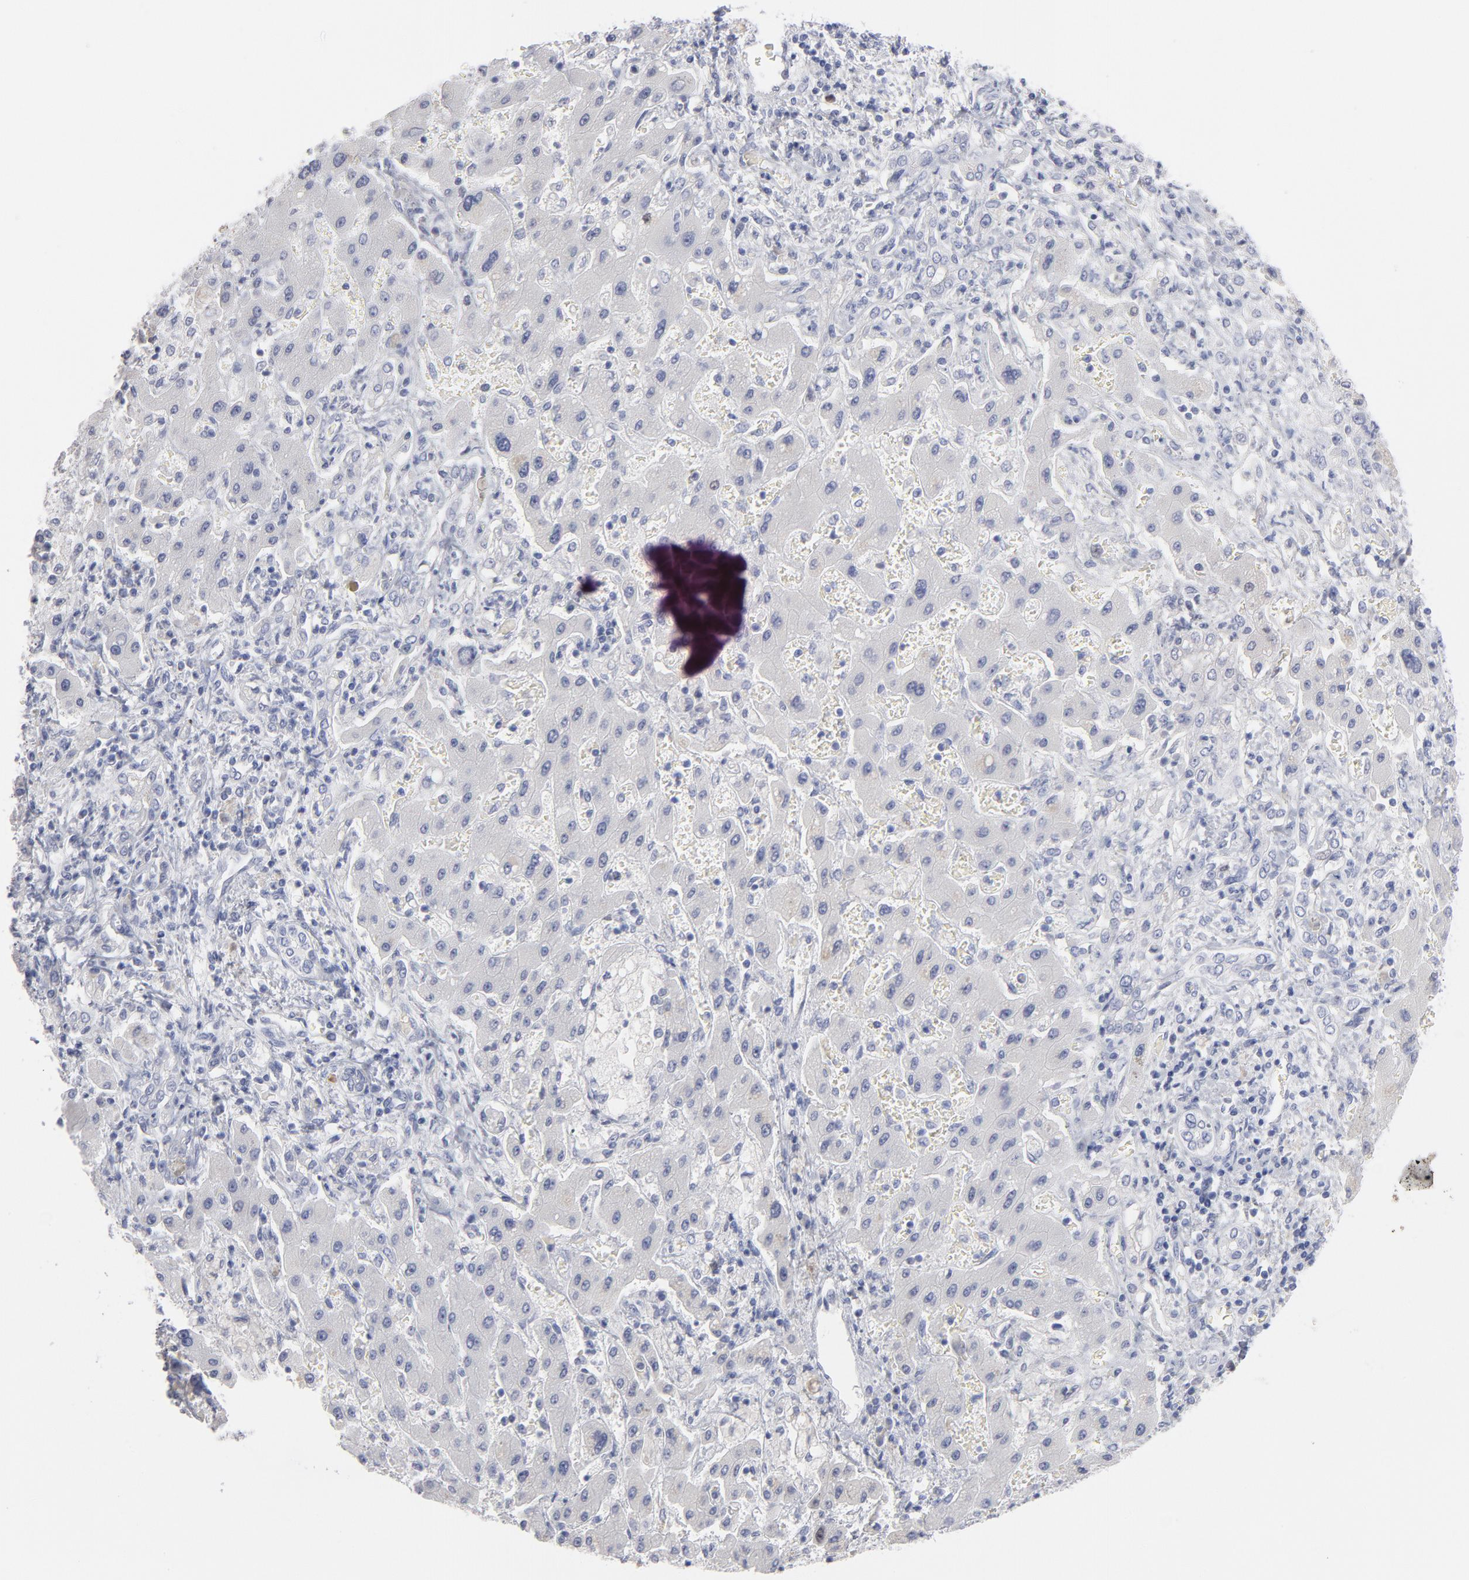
{"staining": {"intensity": "negative", "quantity": "none", "location": "none"}, "tissue": "liver cancer", "cell_type": "Tumor cells", "image_type": "cancer", "snomed": [{"axis": "morphology", "description": "Cholangiocarcinoma"}, {"axis": "topography", "description": "Liver"}], "caption": "DAB immunohistochemical staining of liver cancer exhibits no significant positivity in tumor cells.", "gene": "MCM7", "patient": {"sex": "male", "age": 50}}